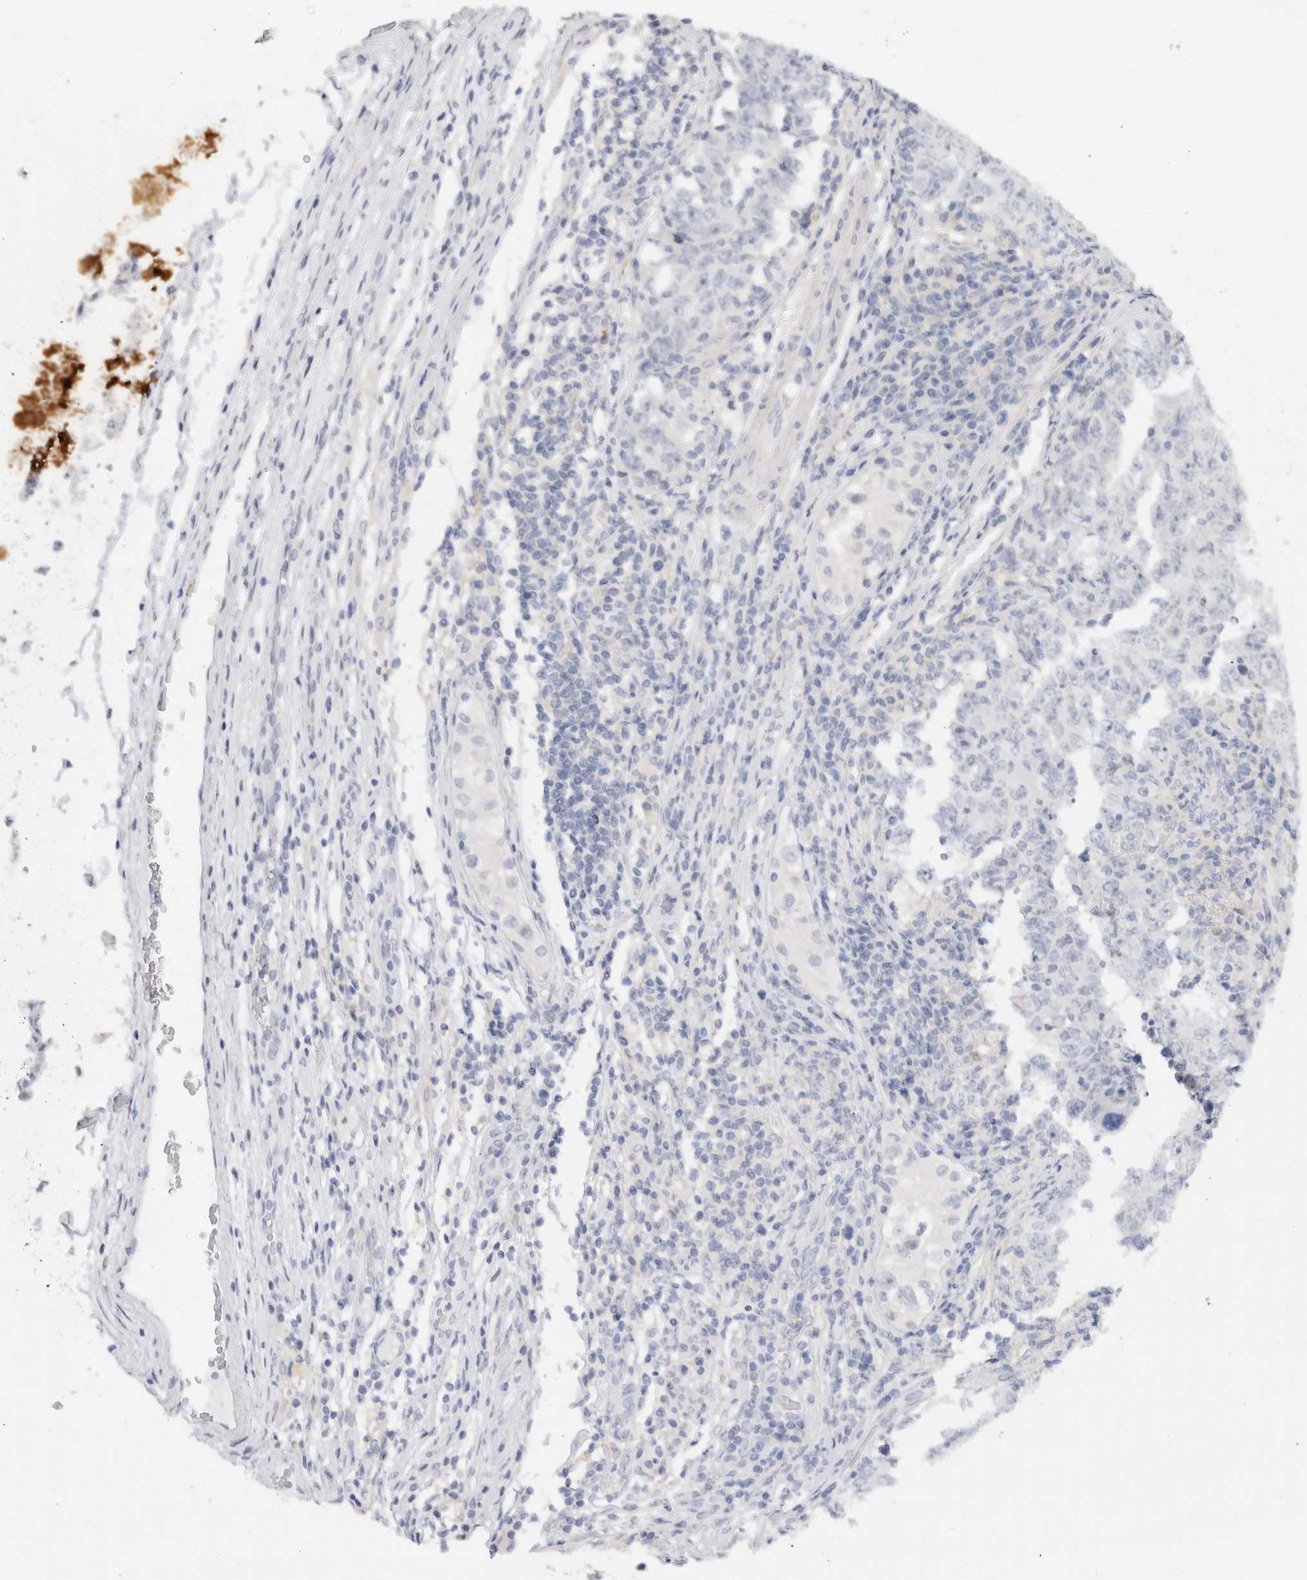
{"staining": {"intensity": "negative", "quantity": "none", "location": "none"}, "tissue": "testis cancer", "cell_type": "Tumor cells", "image_type": "cancer", "snomed": [{"axis": "morphology", "description": "Carcinoma, Embryonal, NOS"}, {"axis": "topography", "description": "Testis"}], "caption": "Tumor cells show no significant protein staining in embryonal carcinoma (testis). (DAB (3,3'-diaminobenzidine) IHC visualized using brightfield microscopy, high magnification).", "gene": "ADAM30", "patient": {"sex": "male", "age": 26}}